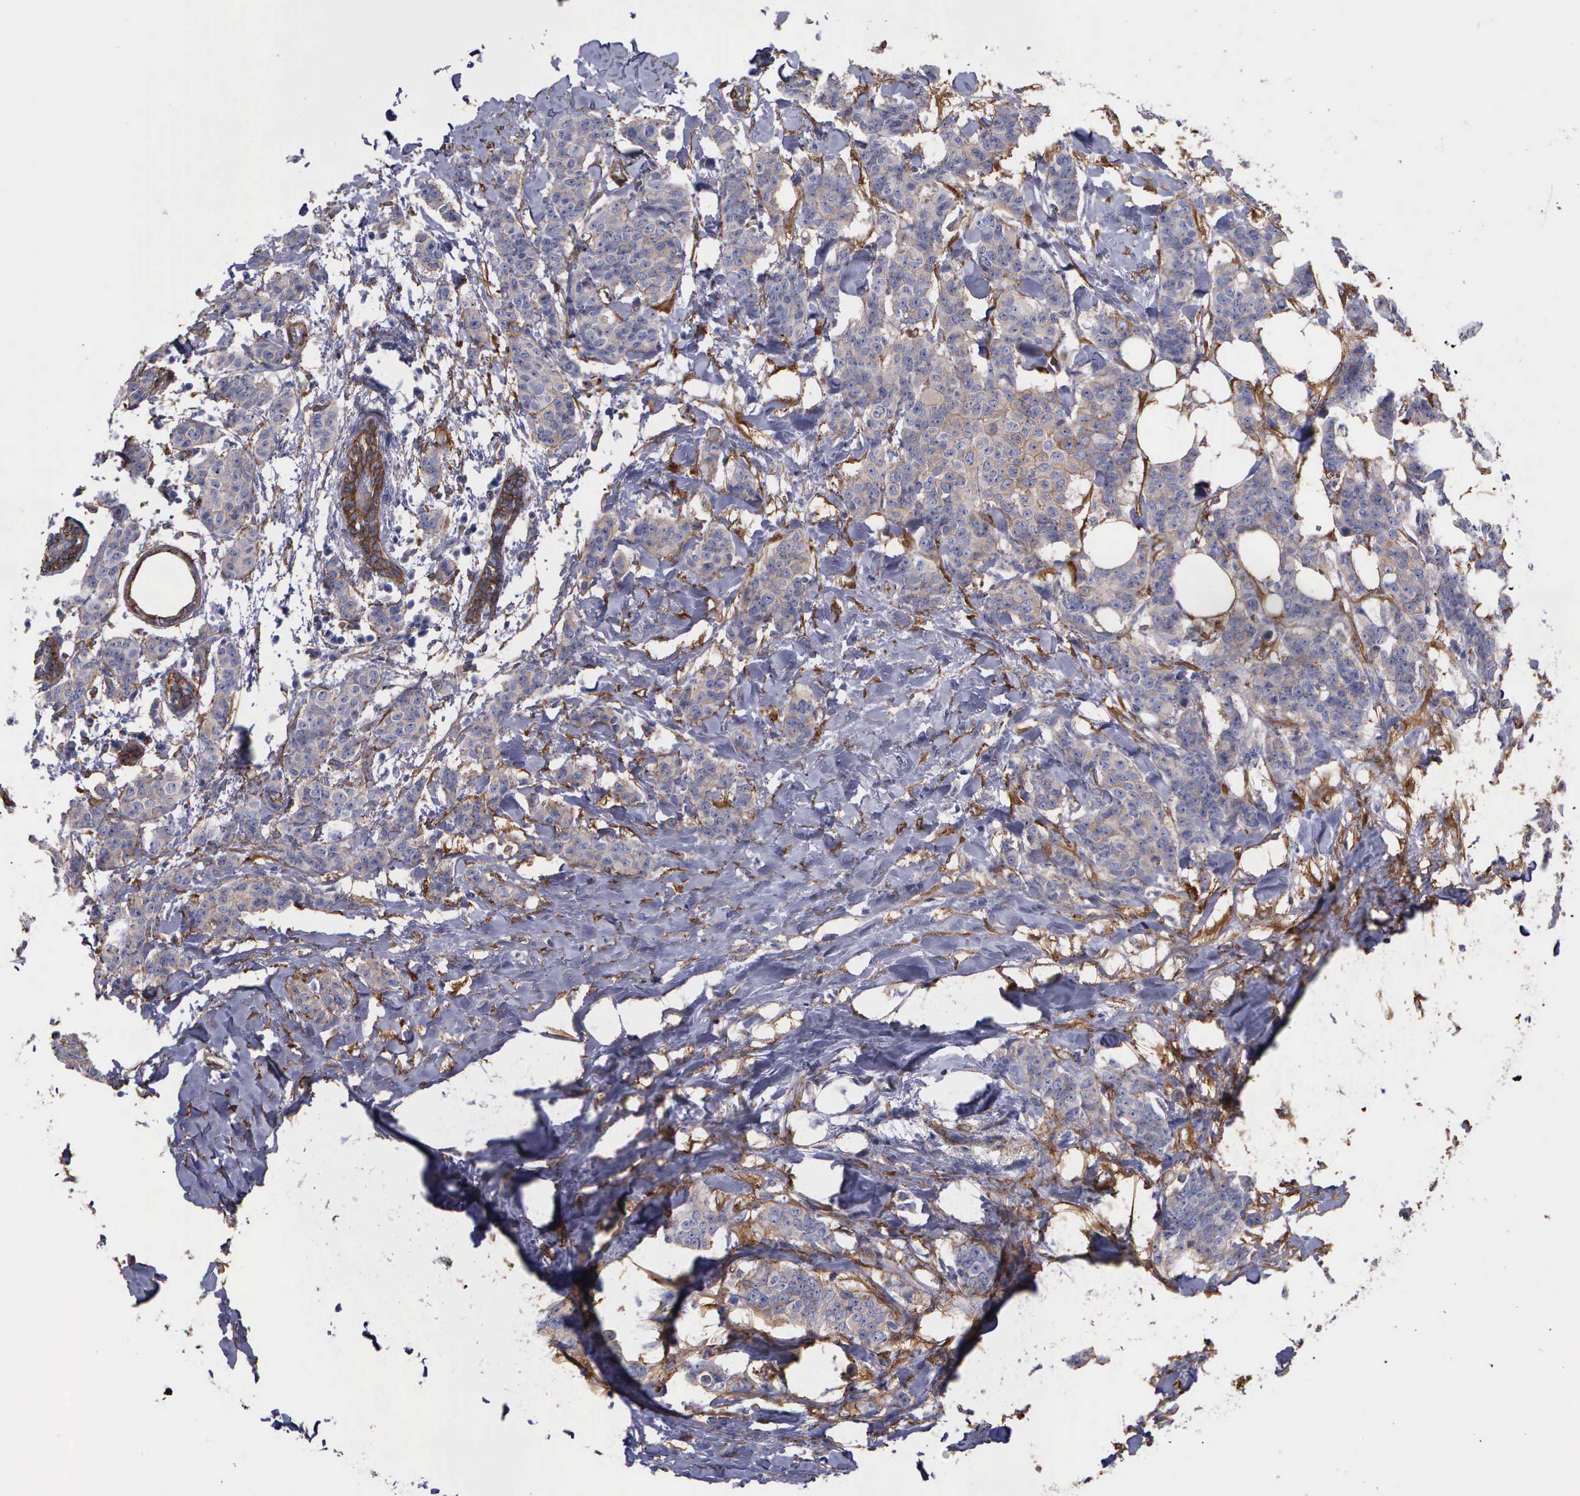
{"staining": {"intensity": "weak", "quantity": ">75%", "location": "cytoplasmic/membranous"}, "tissue": "breast cancer", "cell_type": "Tumor cells", "image_type": "cancer", "snomed": [{"axis": "morphology", "description": "Duct carcinoma"}, {"axis": "topography", "description": "Breast"}], "caption": "A low amount of weak cytoplasmic/membranous expression is appreciated in about >75% of tumor cells in intraductal carcinoma (breast) tissue. The staining is performed using DAB (3,3'-diaminobenzidine) brown chromogen to label protein expression. The nuclei are counter-stained blue using hematoxylin.", "gene": "FLNA", "patient": {"sex": "female", "age": 40}}